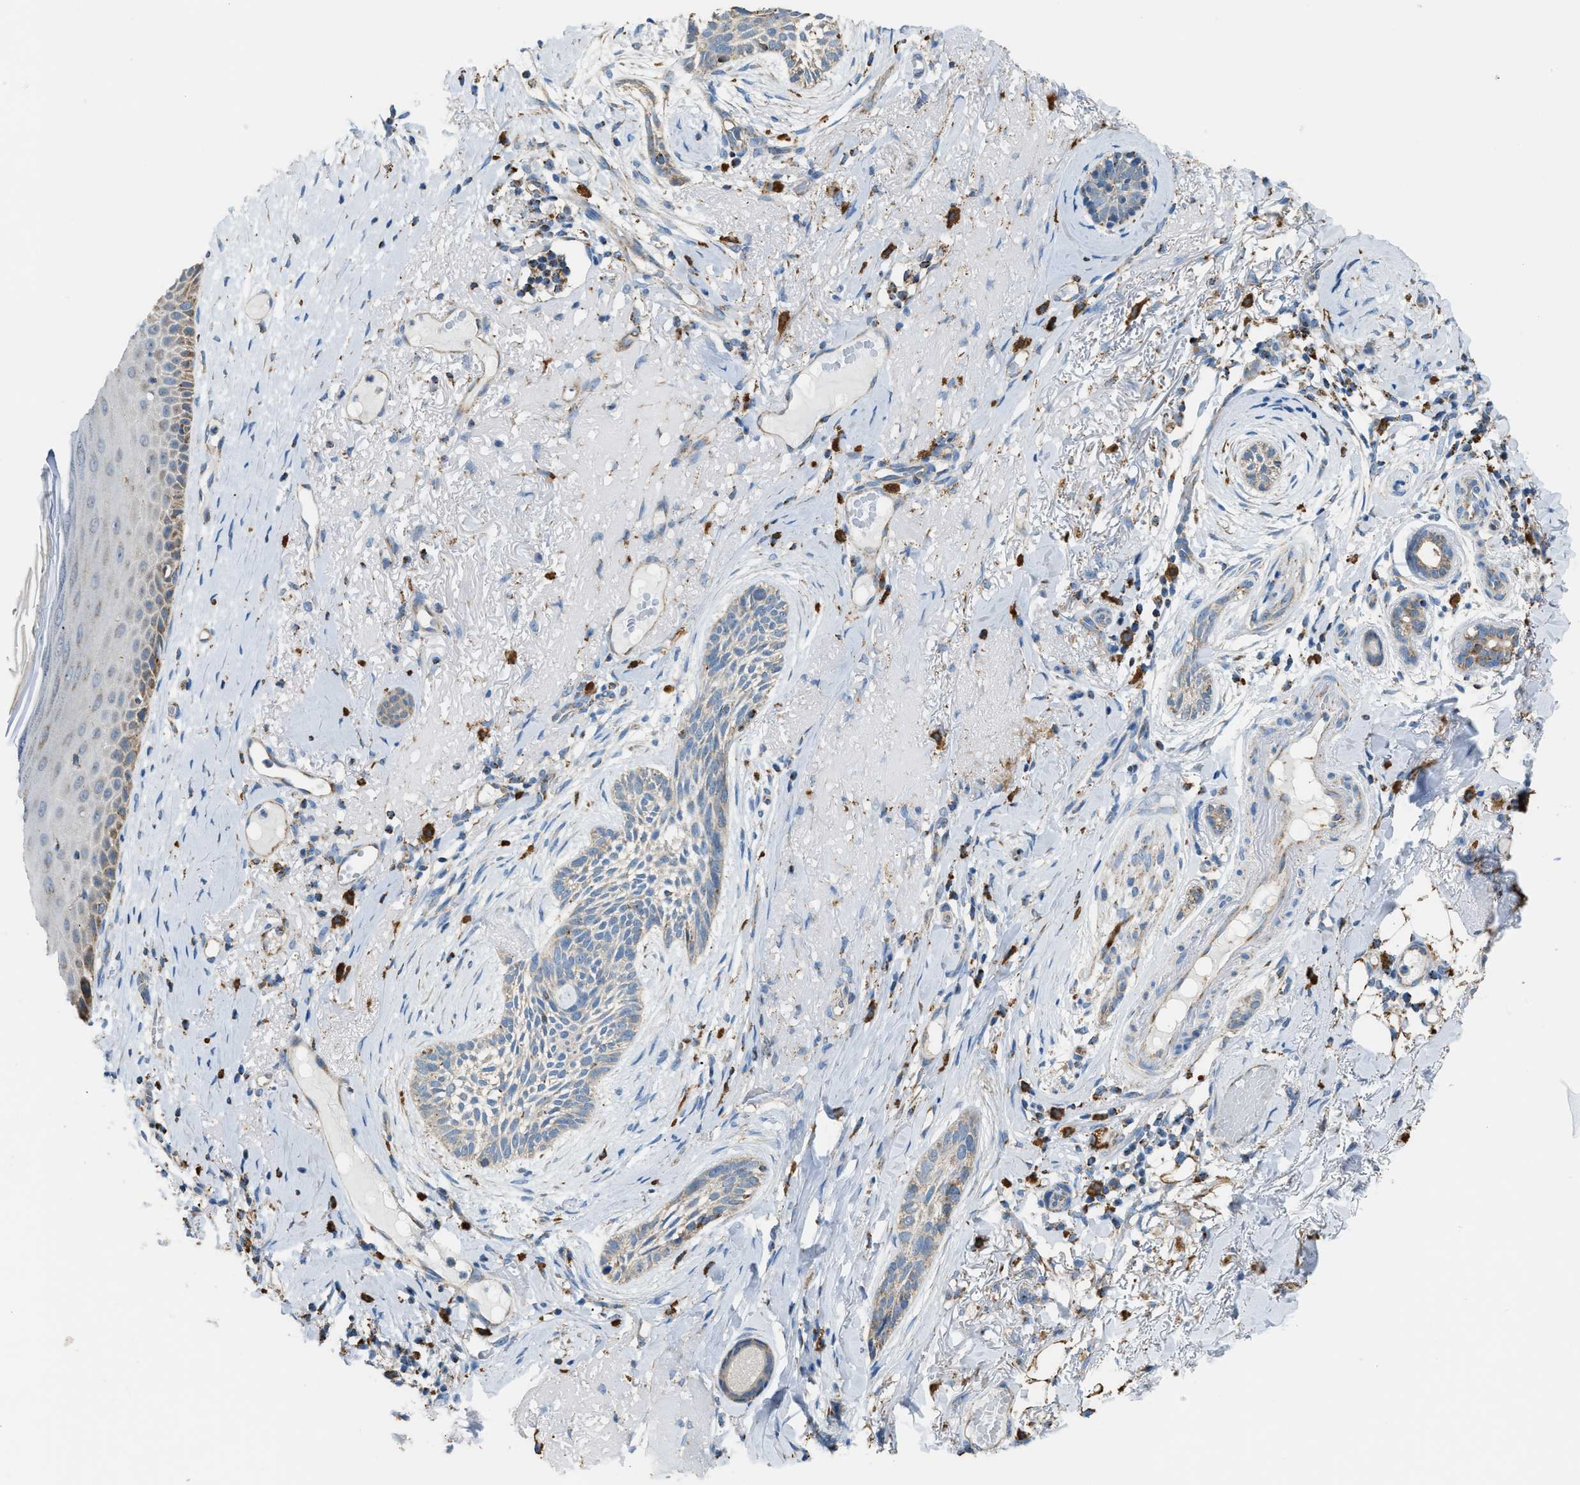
{"staining": {"intensity": "weak", "quantity": "<25%", "location": "cytoplasmic/membranous"}, "tissue": "skin cancer", "cell_type": "Tumor cells", "image_type": "cancer", "snomed": [{"axis": "morphology", "description": "Basal cell carcinoma"}, {"axis": "topography", "description": "Skin"}], "caption": "An IHC micrograph of skin cancer (basal cell carcinoma) is shown. There is no staining in tumor cells of skin cancer (basal cell carcinoma).", "gene": "ETFB", "patient": {"sex": "female", "age": 88}}